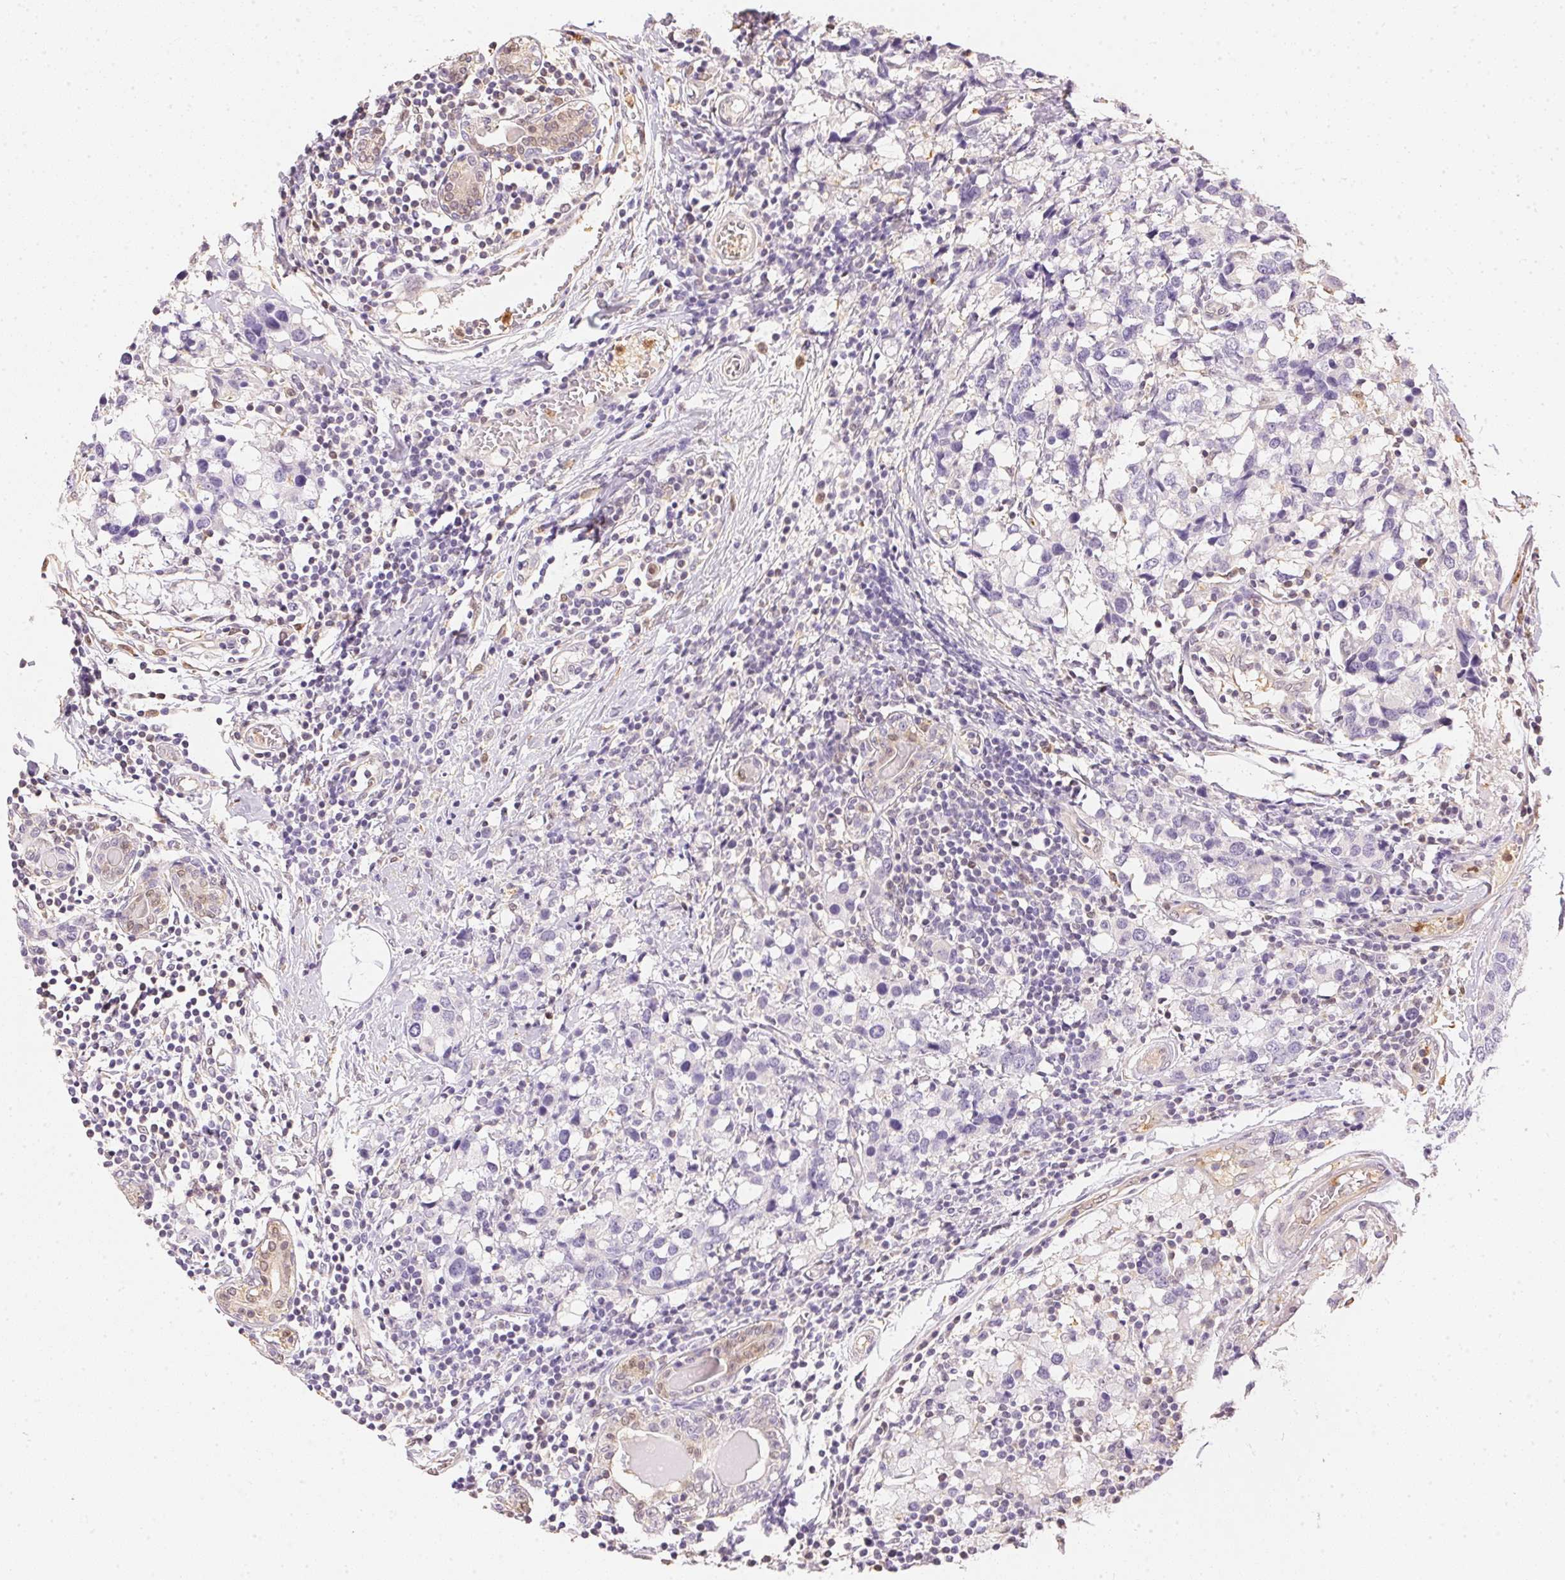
{"staining": {"intensity": "negative", "quantity": "none", "location": "none"}, "tissue": "breast cancer", "cell_type": "Tumor cells", "image_type": "cancer", "snomed": [{"axis": "morphology", "description": "Lobular carcinoma"}, {"axis": "topography", "description": "Breast"}], "caption": "IHC histopathology image of lobular carcinoma (breast) stained for a protein (brown), which shows no staining in tumor cells.", "gene": "S100A3", "patient": {"sex": "female", "age": 59}}